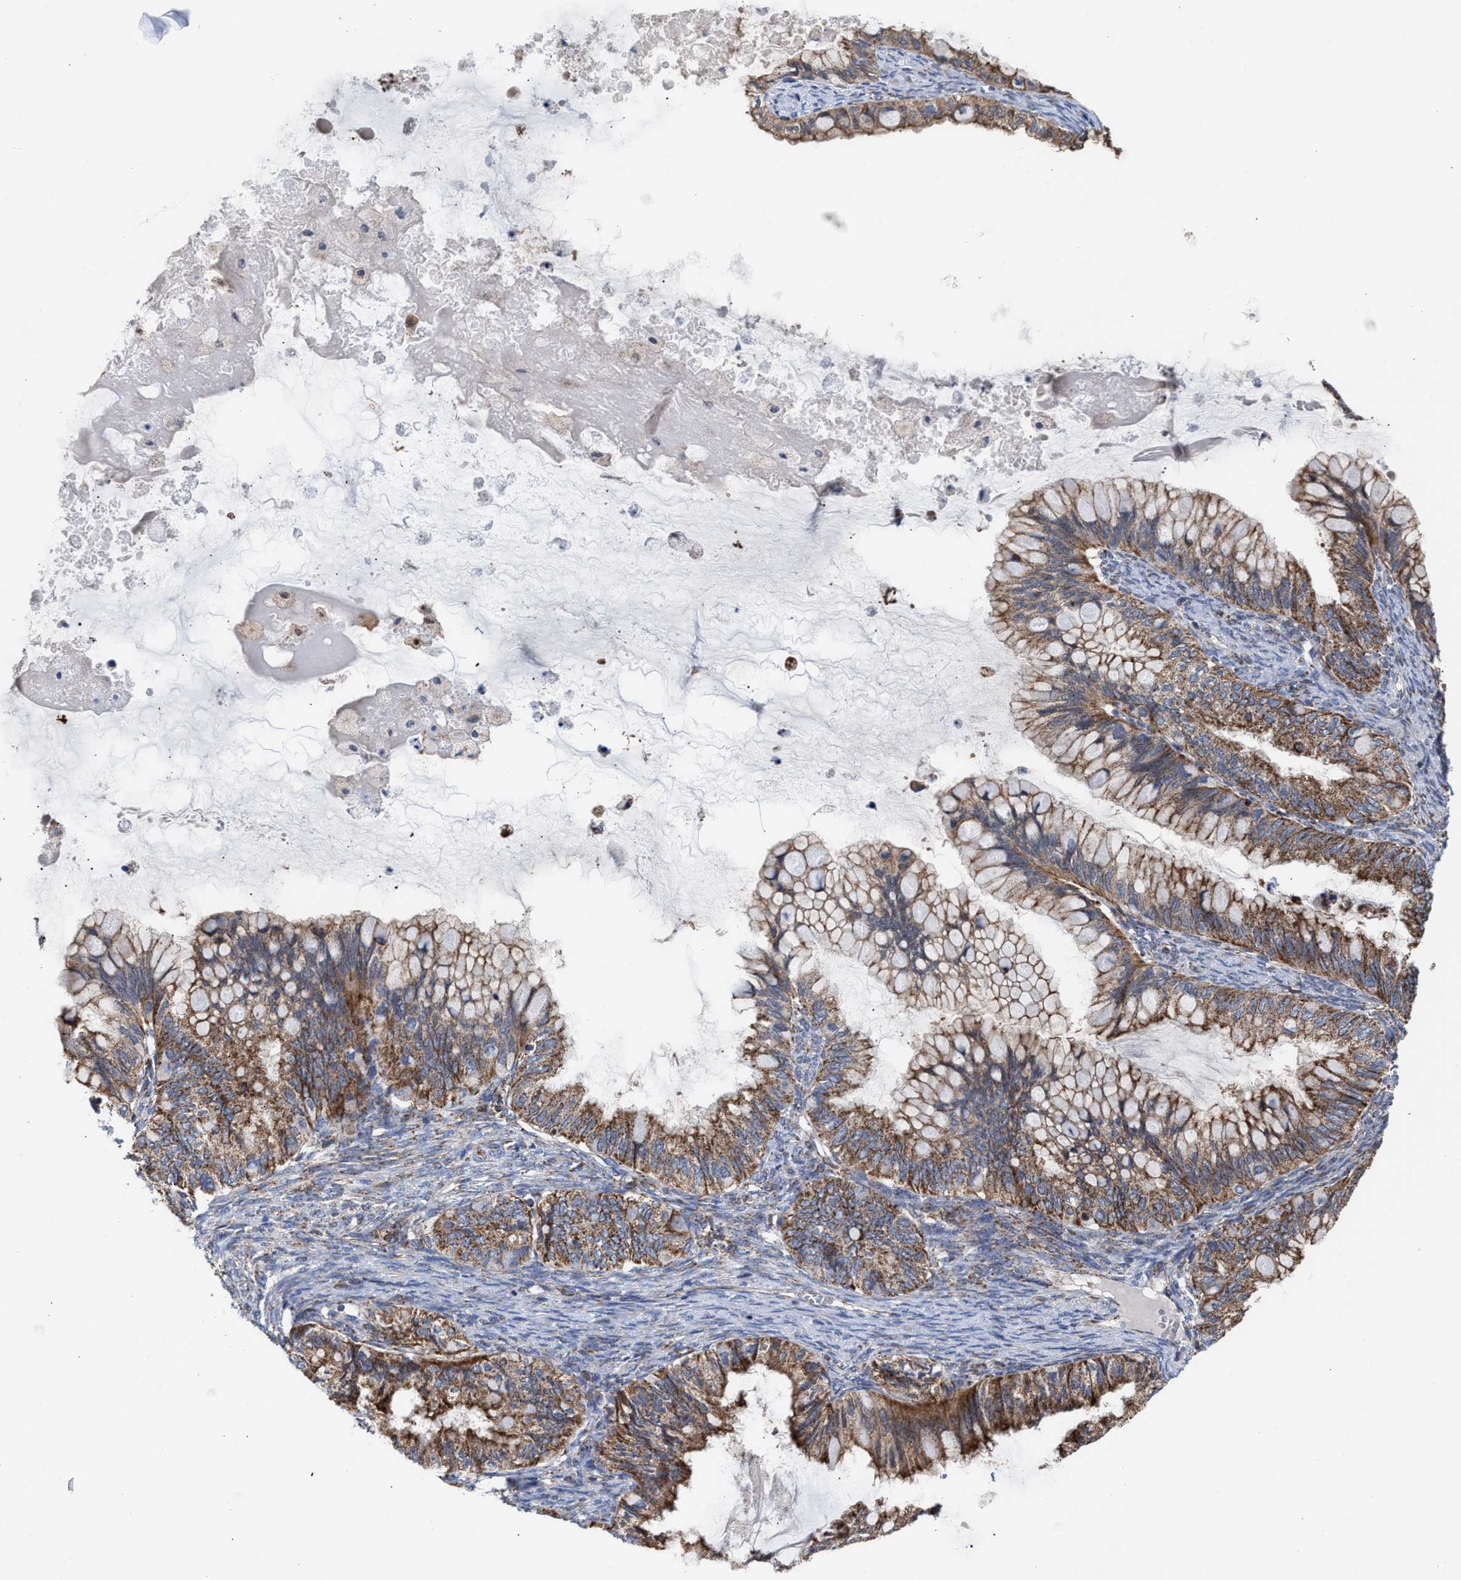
{"staining": {"intensity": "moderate", "quantity": ">75%", "location": "cytoplasmic/membranous"}, "tissue": "ovarian cancer", "cell_type": "Tumor cells", "image_type": "cancer", "snomed": [{"axis": "morphology", "description": "Cystadenocarcinoma, mucinous, NOS"}, {"axis": "topography", "description": "Ovary"}], "caption": "Immunohistochemical staining of mucinous cystadenocarcinoma (ovarian) shows medium levels of moderate cytoplasmic/membranous expression in approximately >75% of tumor cells.", "gene": "MECR", "patient": {"sex": "female", "age": 80}}